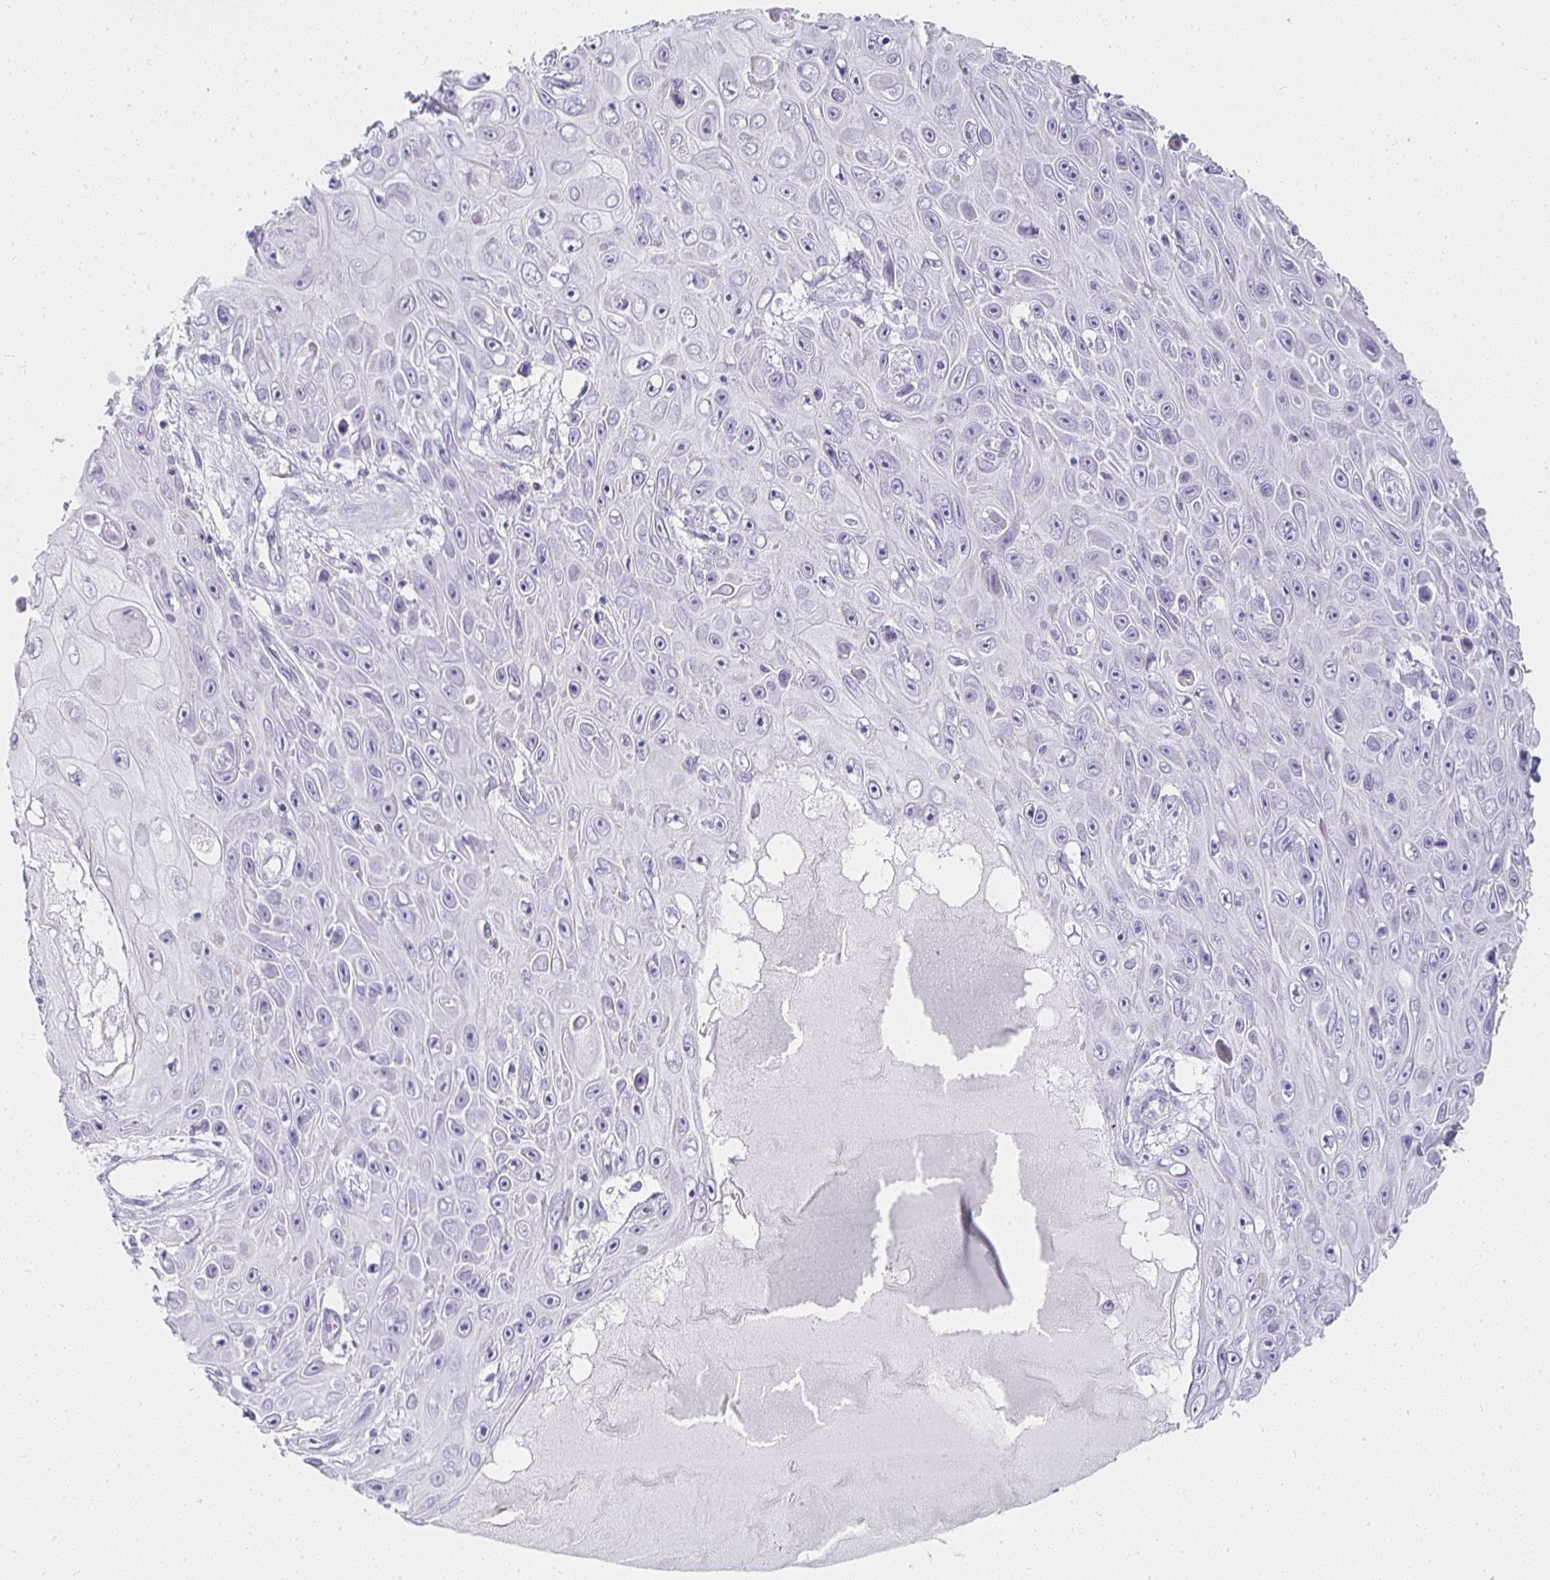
{"staining": {"intensity": "negative", "quantity": "none", "location": "none"}, "tissue": "skin cancer", "cell_type": "Tumor cells", "image_type": "cancer", "snomed": [{"axis": "morphology", "description": "Squamous cell carcinoma, NOS"}, {"axis": "topography", "description": "Skin"}], "caption": "This is a photomicrograph of IHC staining of skin cancer, which shows no staining in tumor cells.", "gene": "TPSD1", "patient": {"sex": "male", "age": 82}}